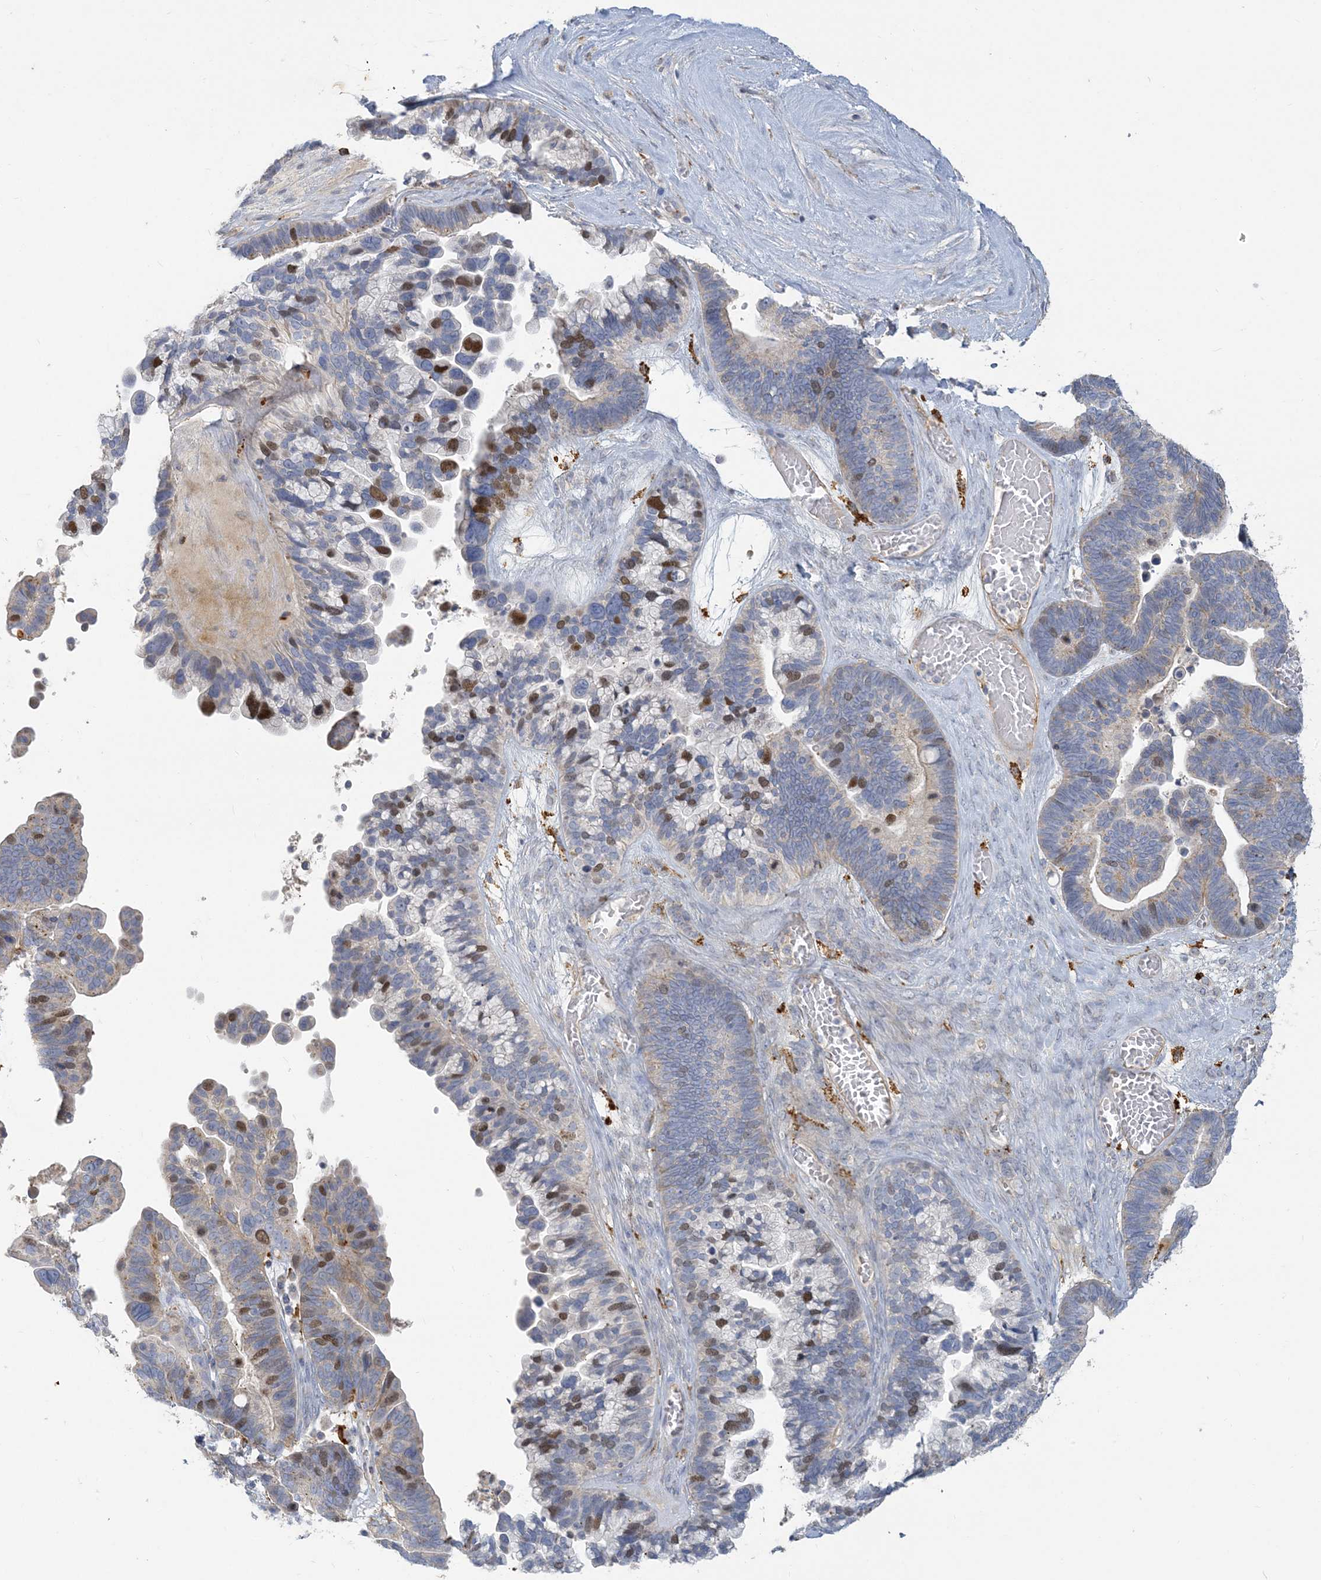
{"staining": {"intensity": "moderate", "quantity": "<25%", "location": "nuclear"}, "tissue": "ovarian cancer", "cell_type": "Tumor cells", "image_type": "cancer", "snomed": [{"axis": "morphology", "description": "Cystadenocarcinoma, serous, NOS"}, {"axis": "topography", "description": "Ovary"}], "caption": "High-magnification brightfield microscopy of serous cystadenocarcinoma (ovarian) stained with DAB (brown) and counterstained with hematoxylin (blue). tumor cells exhibit moderate nuclear expression is present in about<25% of cells.", "gene": "PEAR1", "patient": {"sex": "female", "age": 56}}